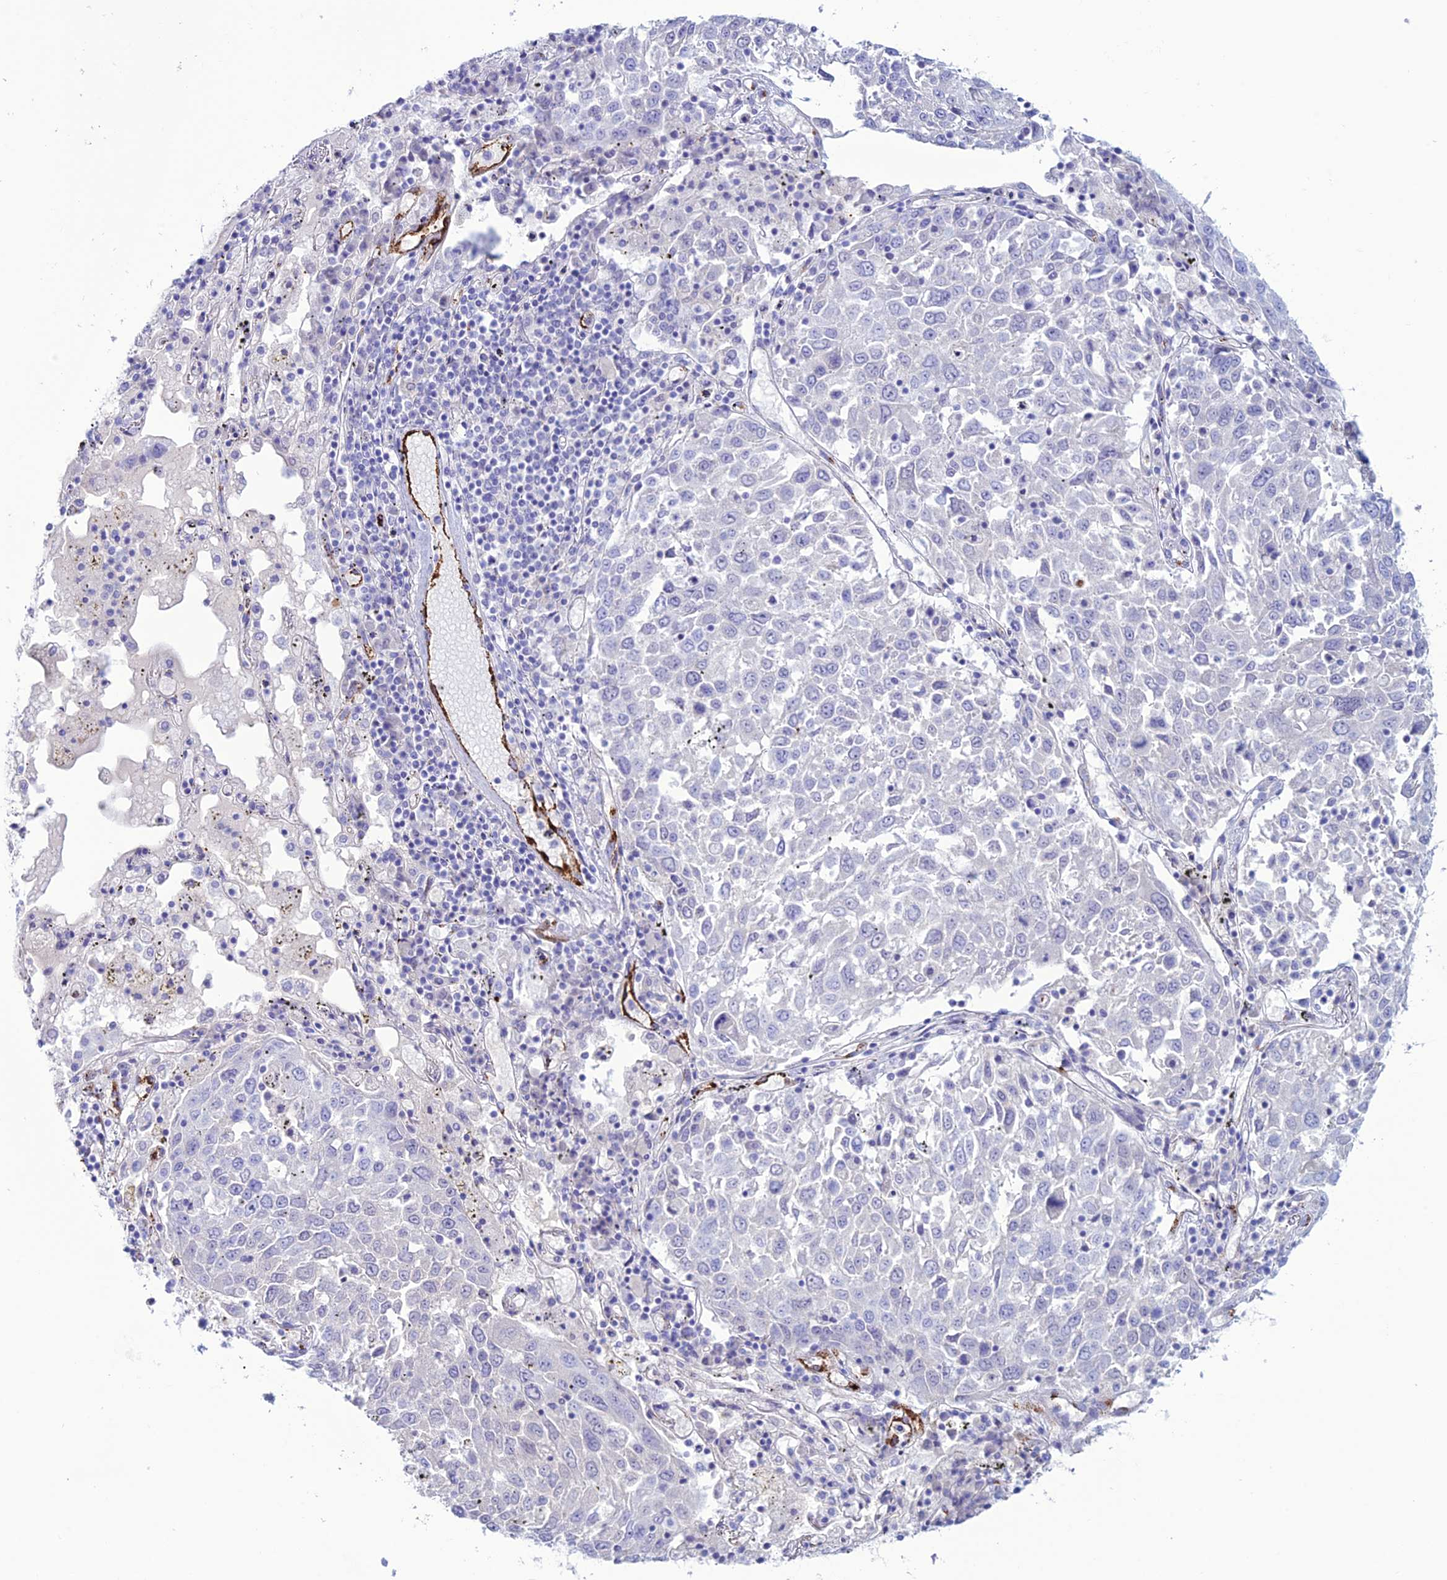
{"staining": {"intensity": "negative", "quantity": "none", "location": "none"}, "tissue": "lung cancer", "cell_type": "Tumor cells", "image_type": "cancer", "snomed": [{"axis": "morphology", "description": "Squamous cell carcinoma, NOS"}, {"axis": "topography", "description": "Lung"}], "caption": "DAB immunohistochemical staining of lung cancer (squamous cell carcinoma) exhibits no significant positivity in tumor cells.", "gene": "CDC42EP5", "patient": {"sex": "male", "age": 65}}